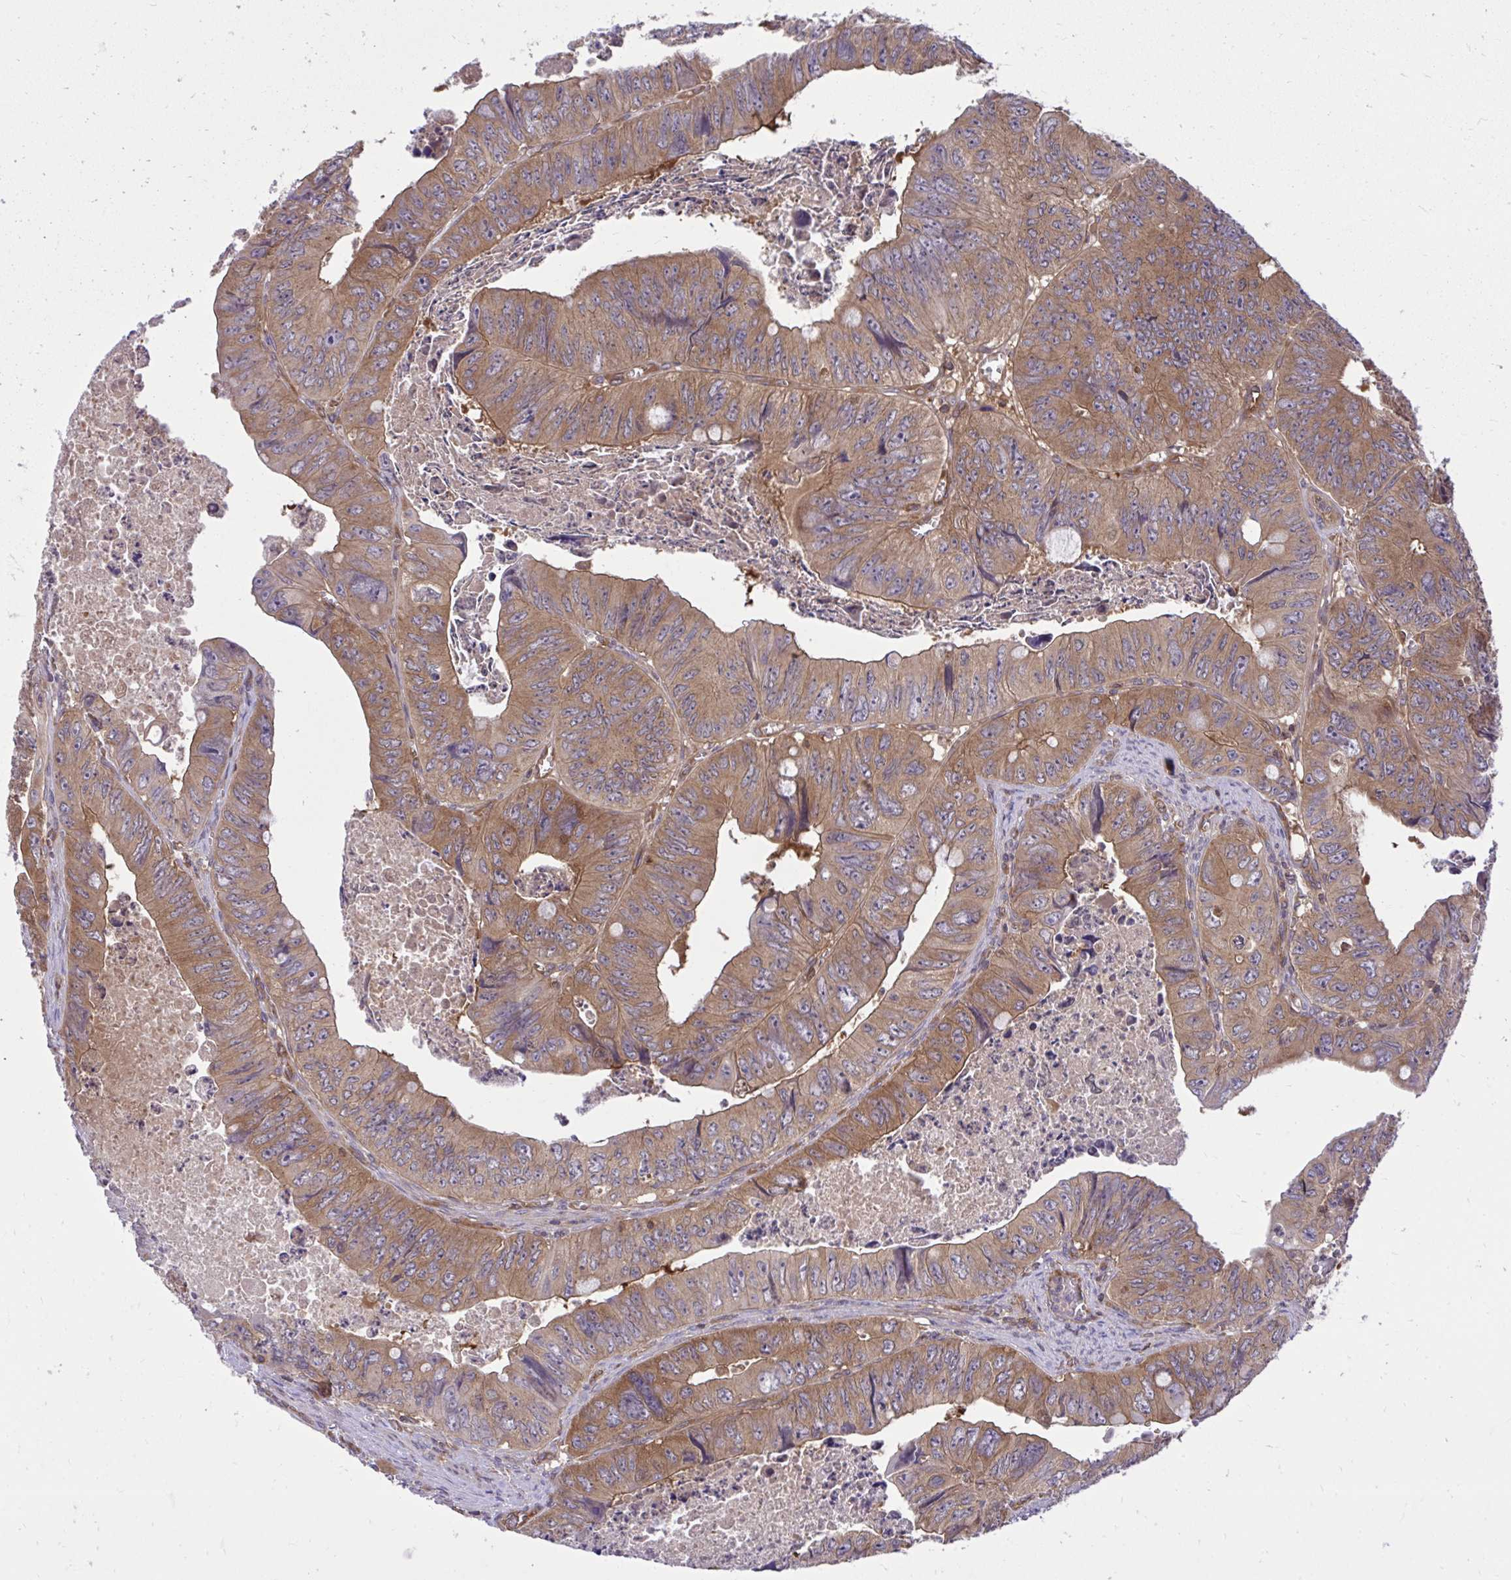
{"staining": {"intensity": "moderate", "quantity": ">75%", "location": "cytoplasmic/membranous"}, "tissue": "colorectal cancer", "cell_type": "Tumor cells", "image_type": "cancer", "snomed": [{"axis": "morphology", "description": "Adenocarcinoma, NOS"}, {"axis": "topography", "description": "Colon"}], "caption": "DAB immunohistochemical staining of adenocarcinoma (colorectal) displays moderate cytoplasmic/membranous protein positivity in about >75% of tumor cells.", "gene": "PPP5C", "patient": {"sex": "female", "age": 84}}